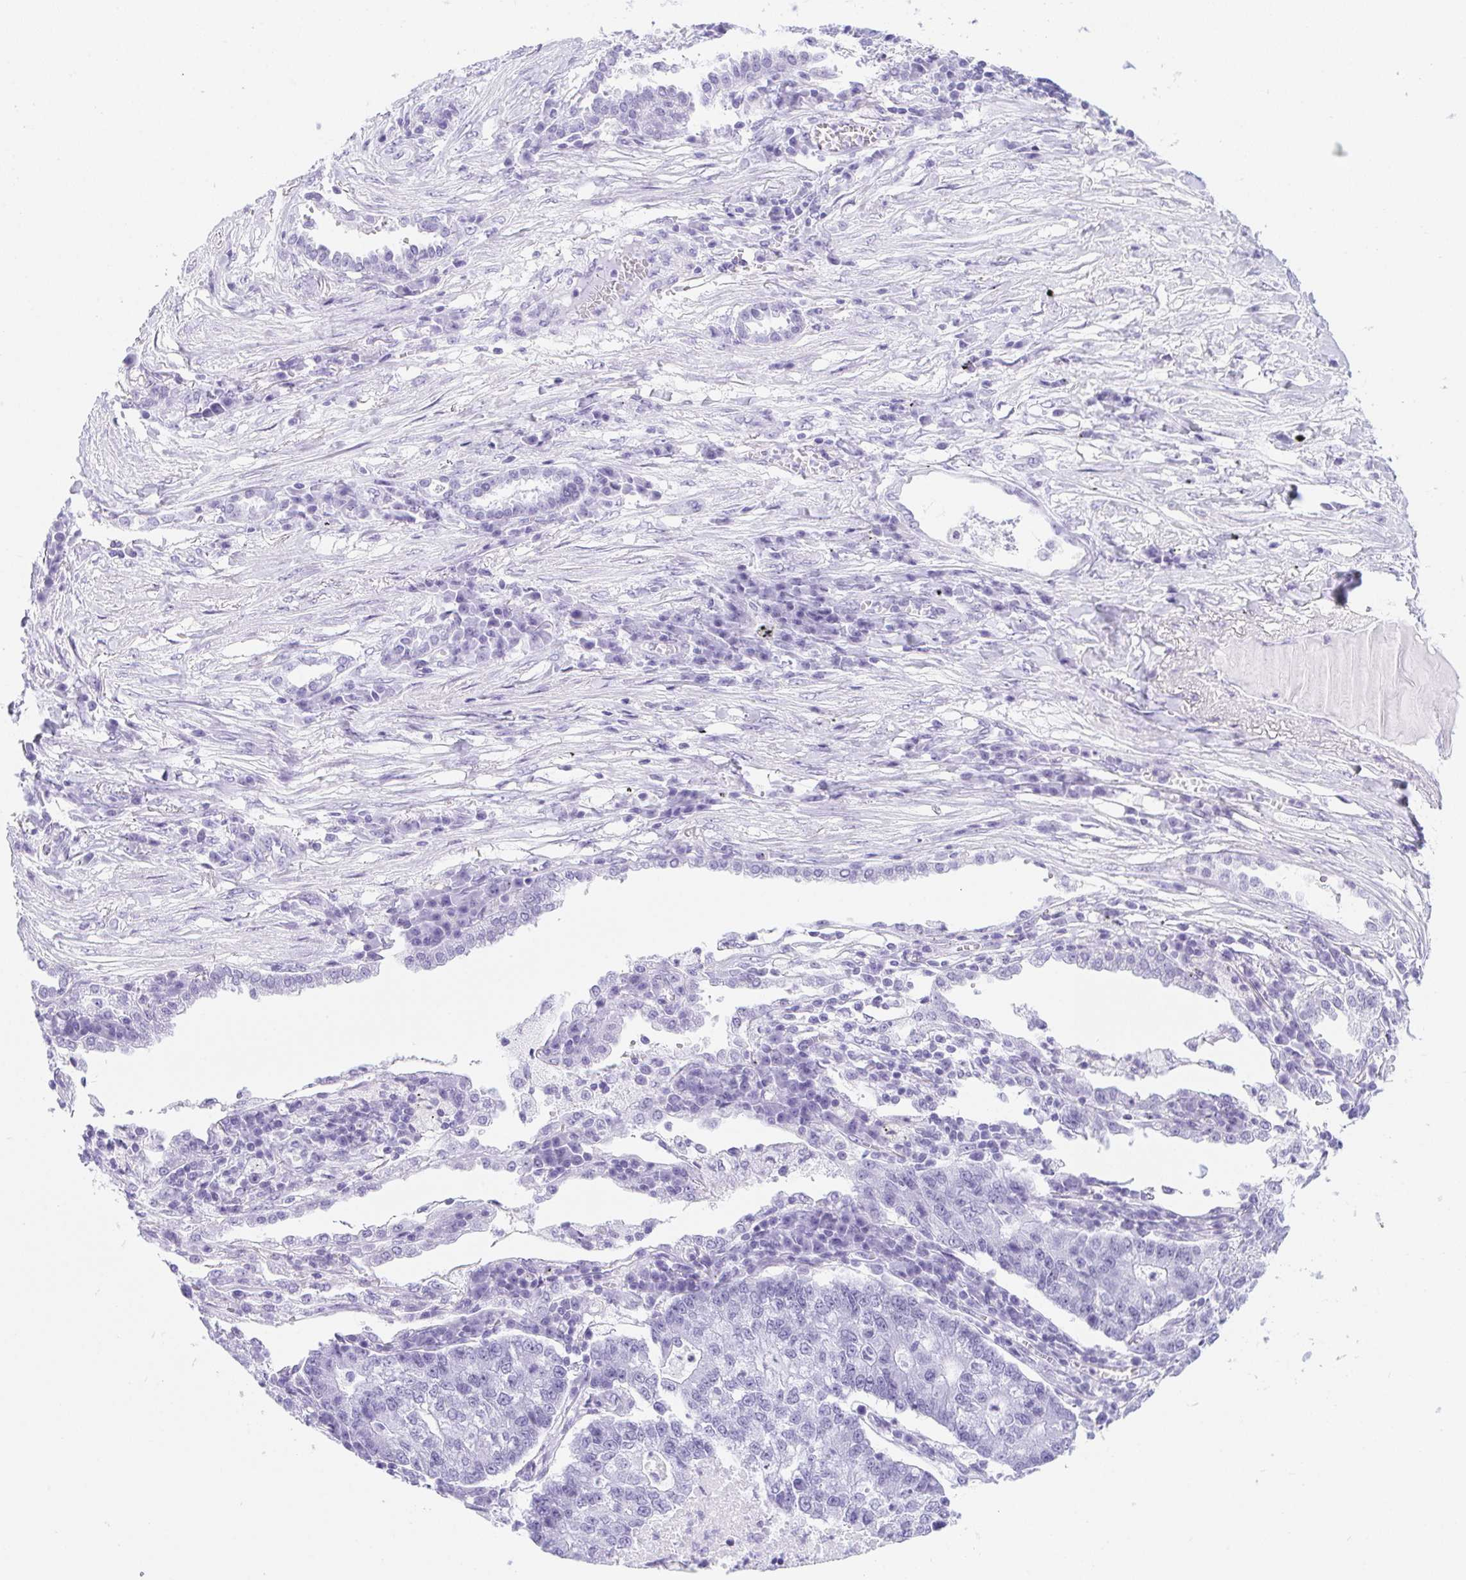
{"staining": {"intensity": "negative", "quantity": "none", "location": "none"}, "tissue": "lung cancer", "cell_type": "Tumor cells", "image_type": "cancer", "snomed": [{"axis": "morphology", "description": "Adenocarcinoma, NOS"}, {"axis": "topography", "description": "Lung"}], "caption": "Protein analysis of lung cancer reveals no significant positivity in tumor cells.", "gene": "PRKAA1", "patient": {"sex": "male", "age": 57}}